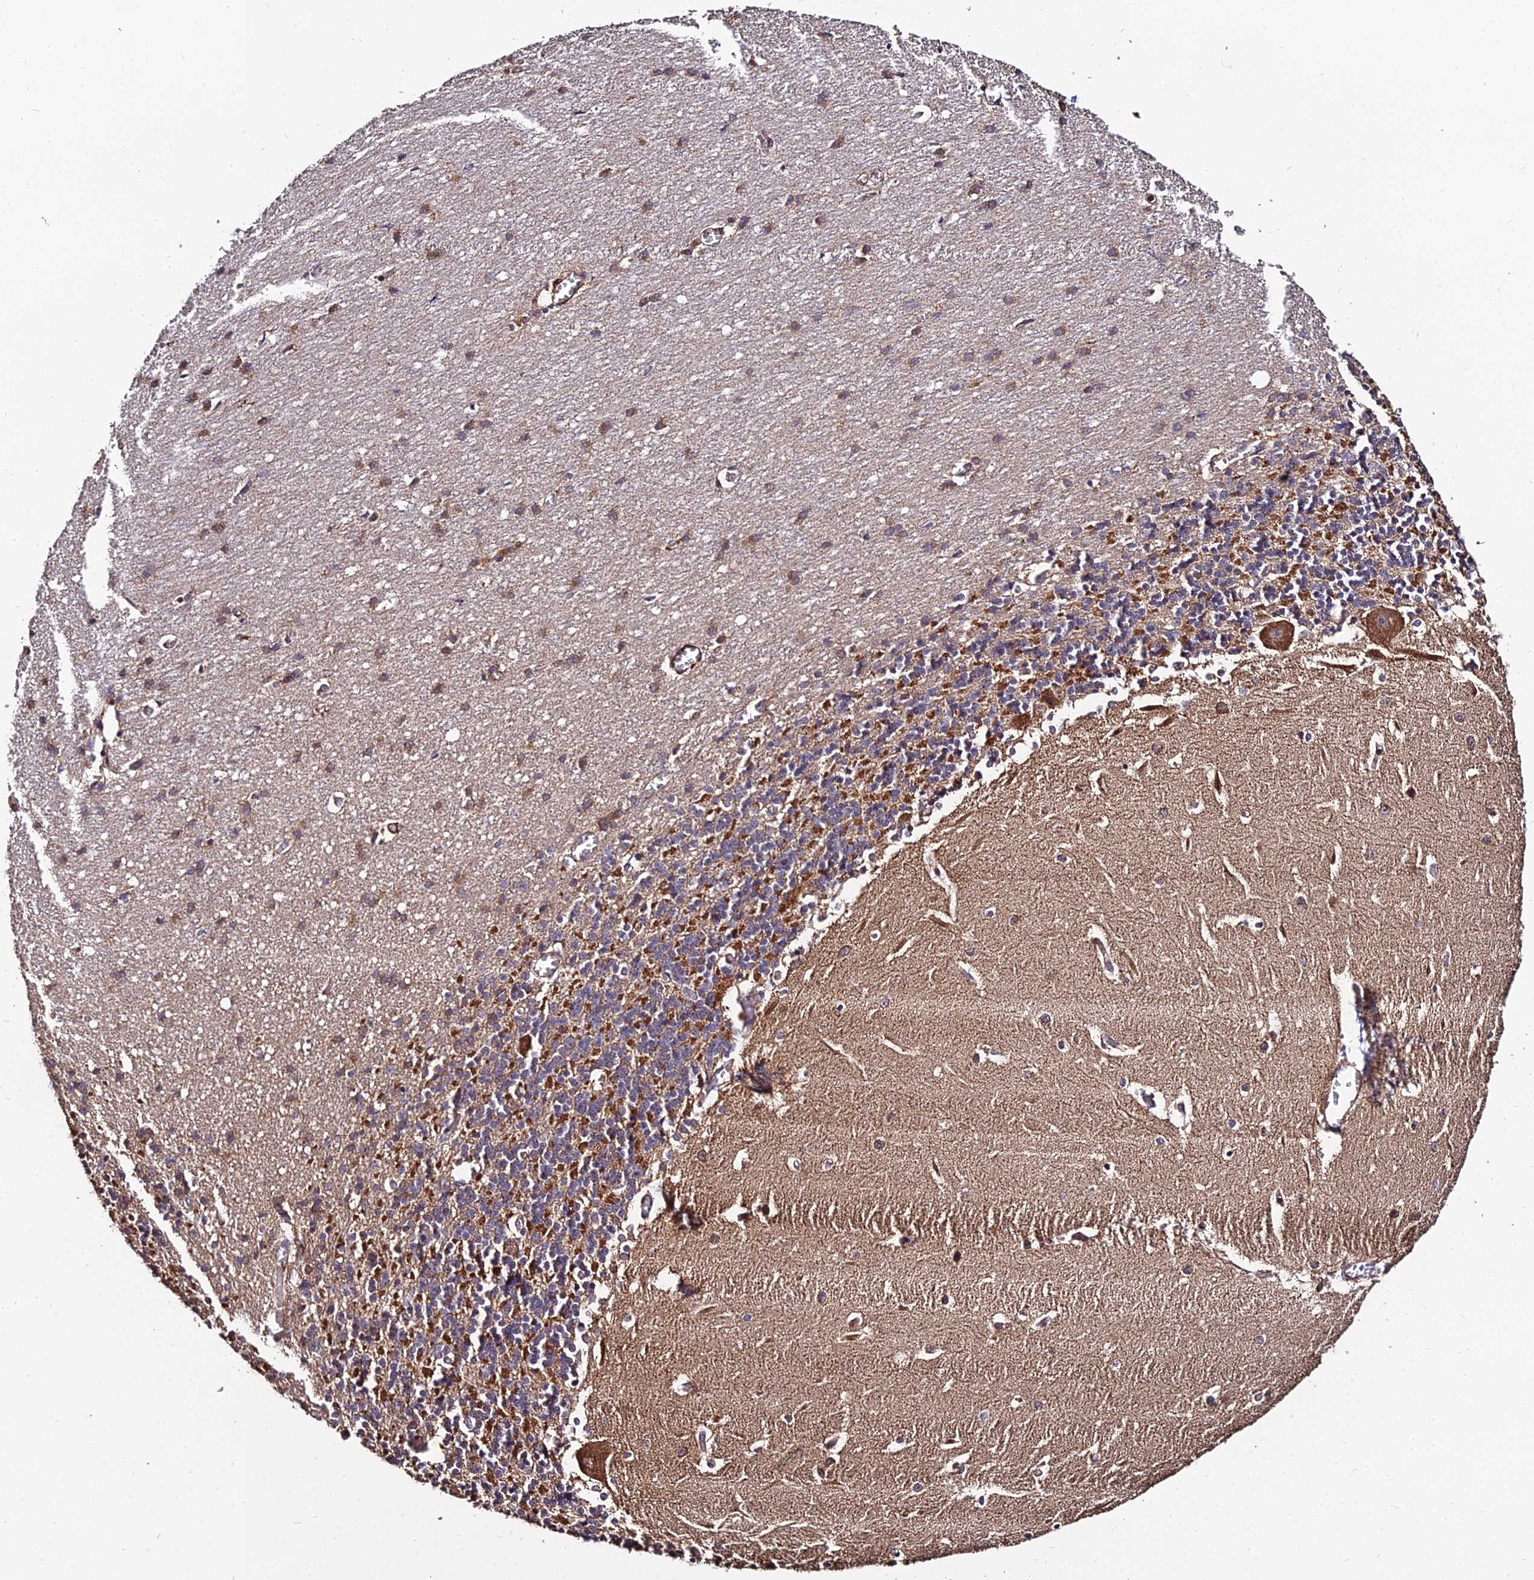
{"staining": {"intensity": "strong", "quantity": "<25%", "location": "cytoplasmic/membranous"}, "tissue": "cerebellum", "cell_type": "Cells in granular layer", "image_type": "normal", "snomed": [{"axis": "morphology", "description": "Normal tissue, NOS"}, {"axis": "topography", "description": "Cerebellum"}], "caption": "Immunohistochemistry staining of unremarkable cerebellum, which displays medium levels of strong cytoplasmic/membranous expression in approximately <25% of cells in granular layer indicating strong cytoplasmic/membranous protein positivity. The staining was performed using DAB (brown) for protein detection and nuclei were counterstained in hematoxylin (blue).", "gene": "ENSG00000258465", "patient": {"sex": "male", "age": 37}}